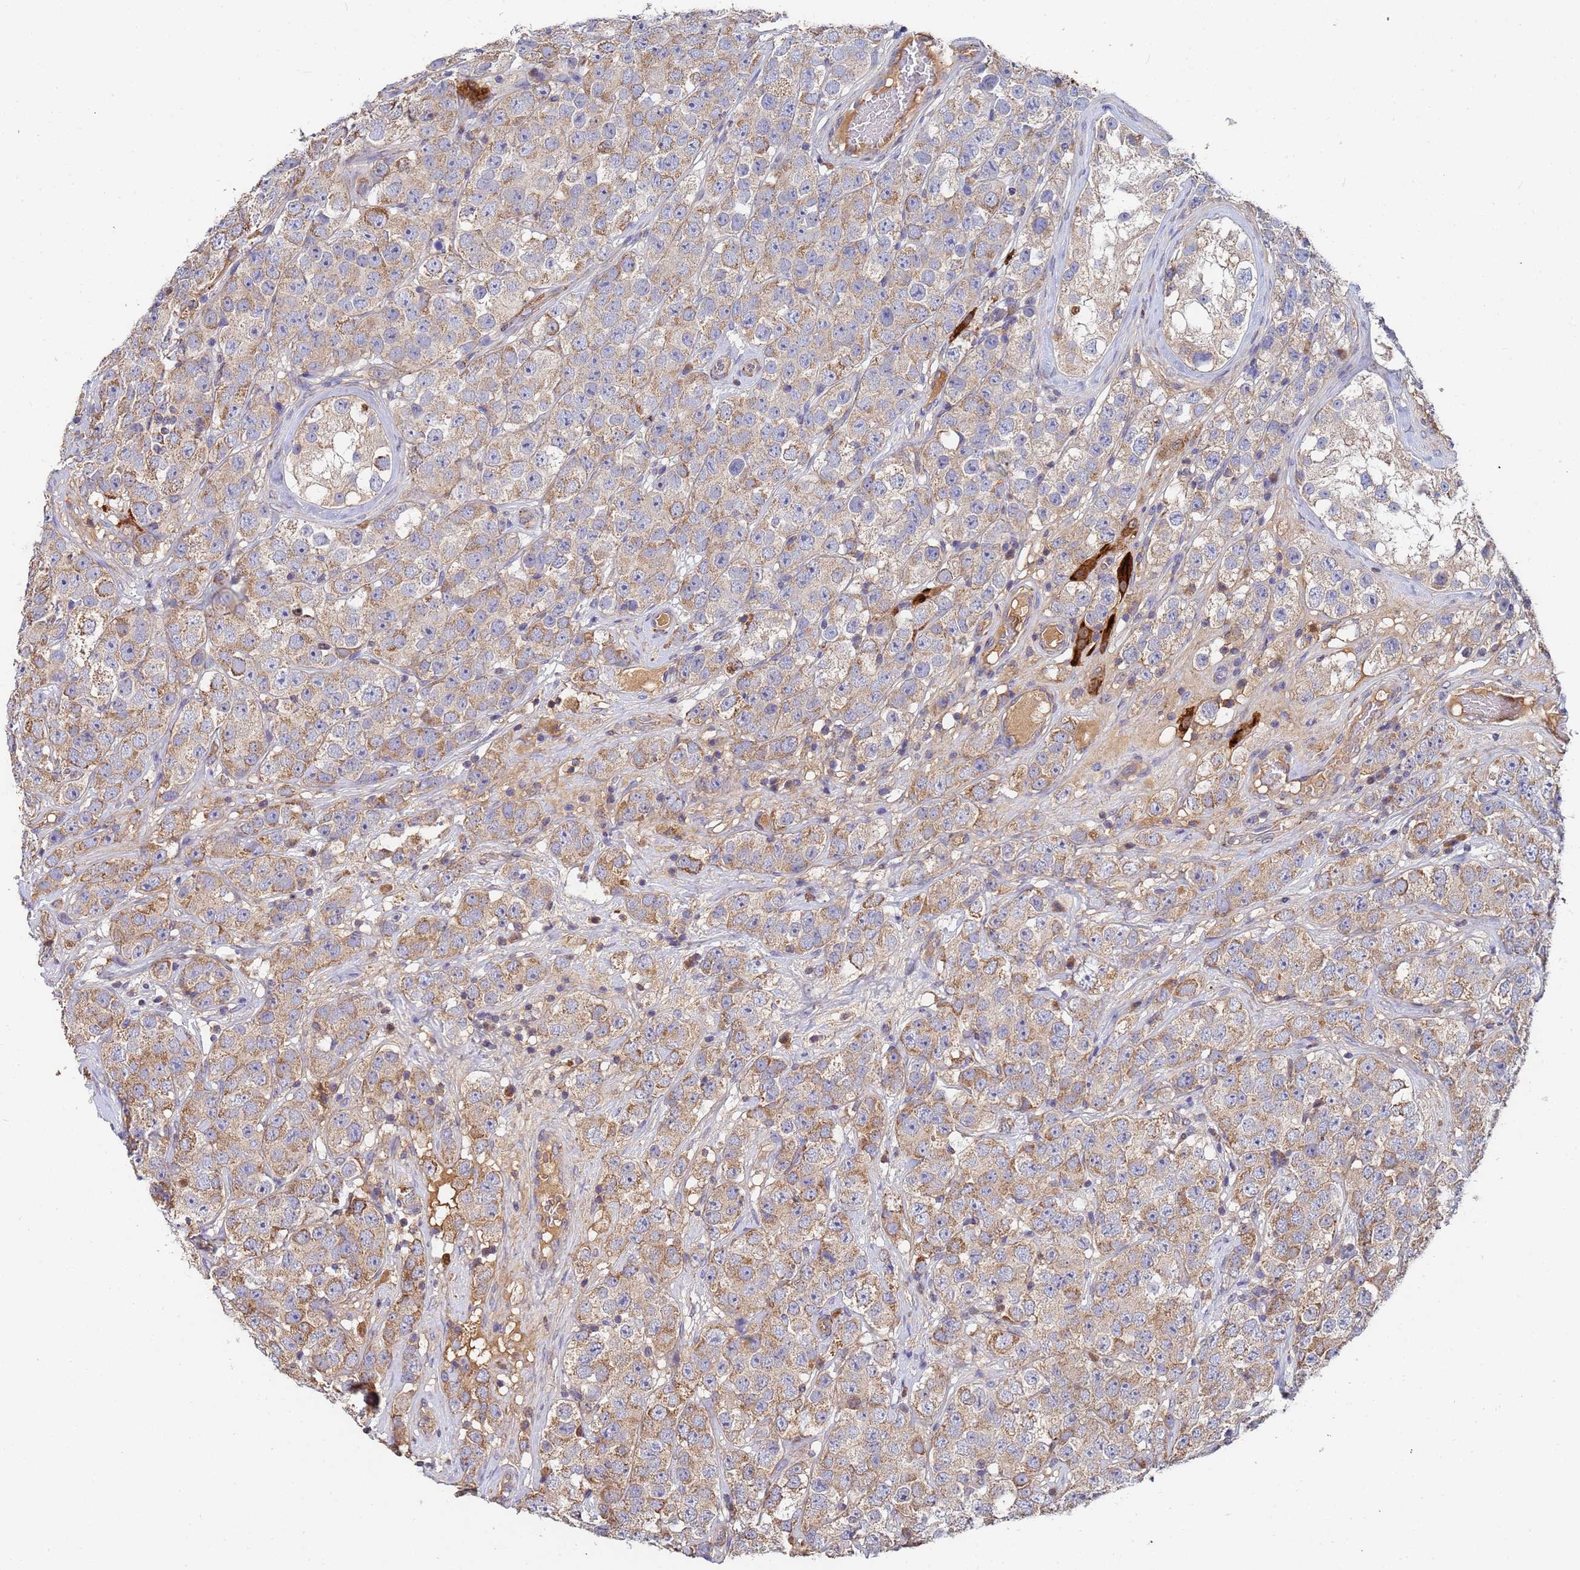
{"staining": {"intensity": "moderate", "quantity": "25%-75%", "location": "cytoplasmic/membranous"}, "tissue": "testis cancer", "cell_type": "Tumor cells", "image_type": "cancer", "snomed": [{"axis": "morphology", "description": "Seminoma, NOS"}, {"axis": "topography", "description": "Testis"}], "caption": "A micrograph showing moderate cytoplasmic/membranous positivity in about 25%-75% of tumor cells in testis cancer, as visualized by brown immunohistochemical staining.", "gene": "C5orf34", "patient": {"sex": "male", "age": 28}}